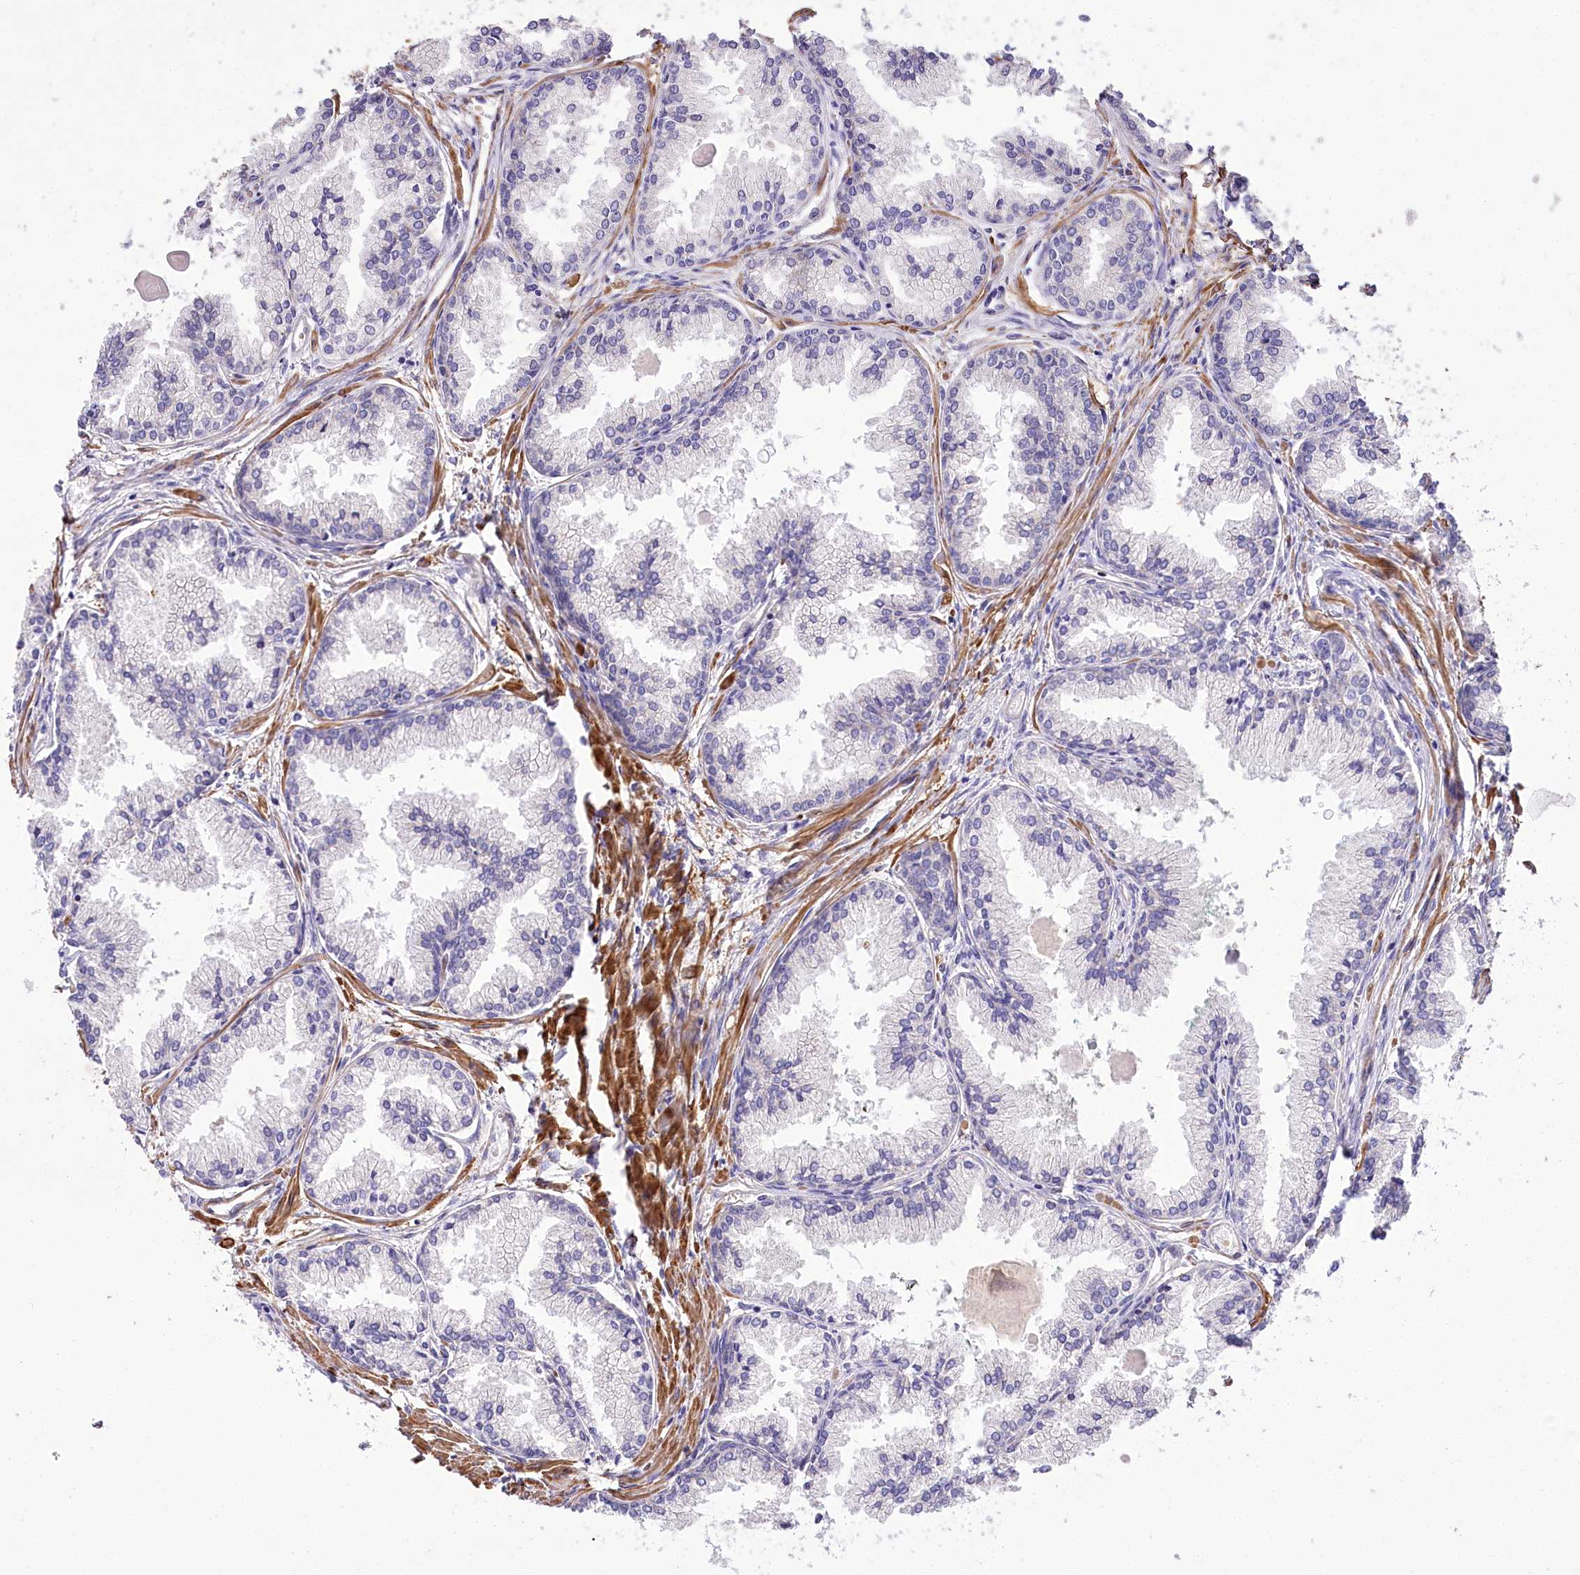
{"staining": {"intensity": "negative", "quantity": "none", "location": "none"}, "tissue": "prostate cancer", "cell_type": "Tumor cells", "image_type": "cancer", "snomed": [{"axis": "morphology", "description": "Adenocarcinoma, High grade"}, {"axis": "topography", "description": "Prostate"}], "caption": "DAB immunohistochemical staining of adenocarcinoma (high-grade) (prostate) displays no significant staining in tumor cells. (Stains: DAB IHC with hematoxylin counter stain, Microscopy: brightfield microscopy at high magnification).", "gene": "RDH16", "patient": {"sex": "male", "age": 68}}